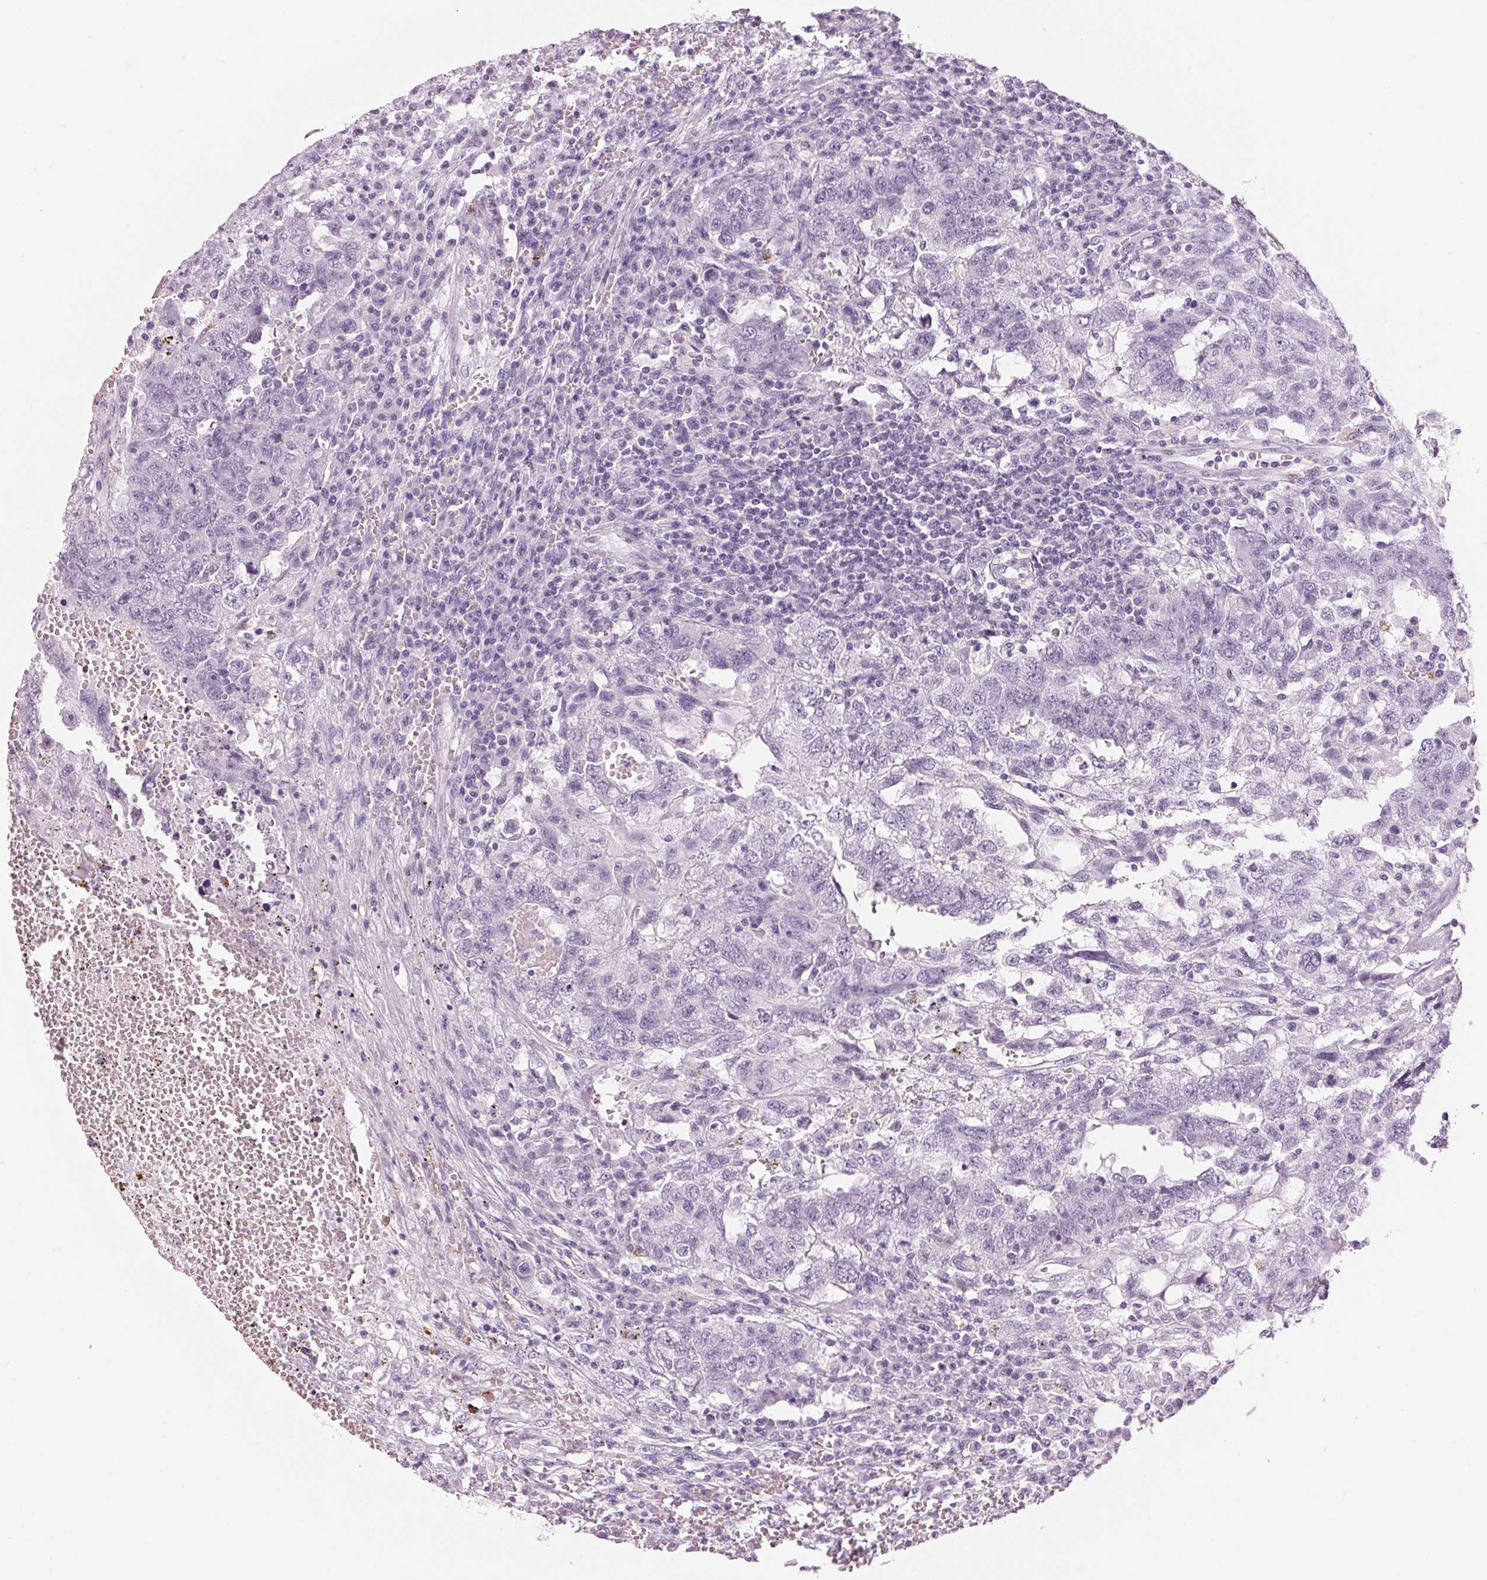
{"staining": {"intensity": "negative", "quantity": "none", "location": "none"}, "tissue": "testis cancer", "cell_type": "Tumor cells", "image_type": "cancer", "snomed": [{"axis": "morphology", "description": "Carcinoma, Embryonal, NOS"}, {"axis": "topography", "description": "Testis"}], "caption": "This is a histopathology image of immunohistochemistry staining of embryonal carcinoma (testis), which shows no staining in tumor cells.", "gene": "KLK7", "patient": {"sex": "male", "age": 26}}